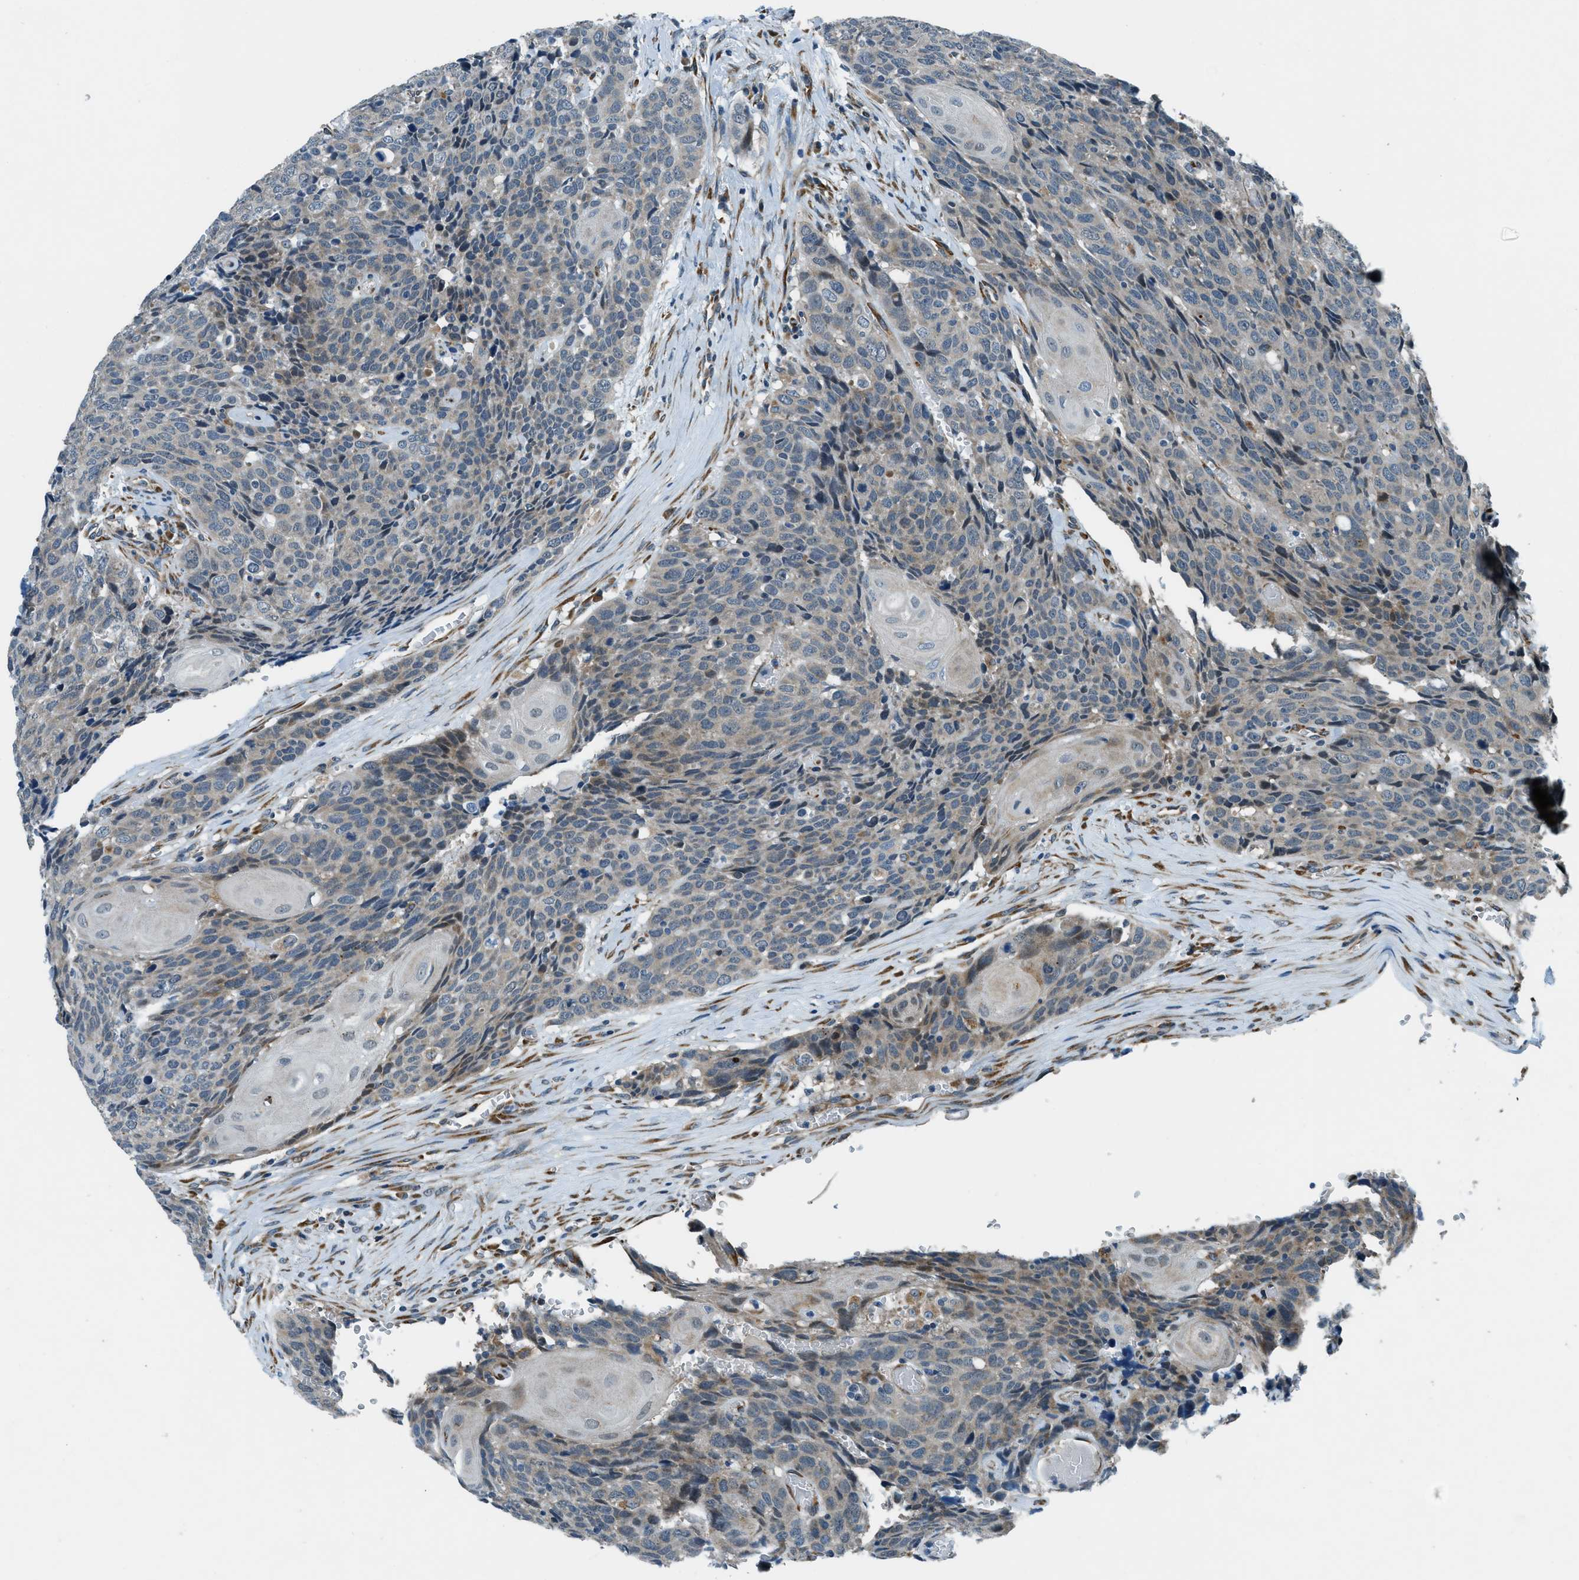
{"staining": {"intensity": "weak", "quantity": "<25%", "location": "cytoplasmic/membranous"}, "tissue": "head and neck cancer", "cell_type": "Tumor cells", "image_type": "cancer", "snomed": [{"axis": "morphology", "description": "Squamous cell carcinoma, NOS"}, {"axis": "topography", "description": "Head-Neck"}], "caption": "An immunohistochemistry photomicrograph of squamous cell carcinoma (head and neck) is shown. There is no staining in tumor cells of squamous cell carcinoma (head and neck).", "gene": "GINM1", "patient": {"sex": "male", "age": 66}}